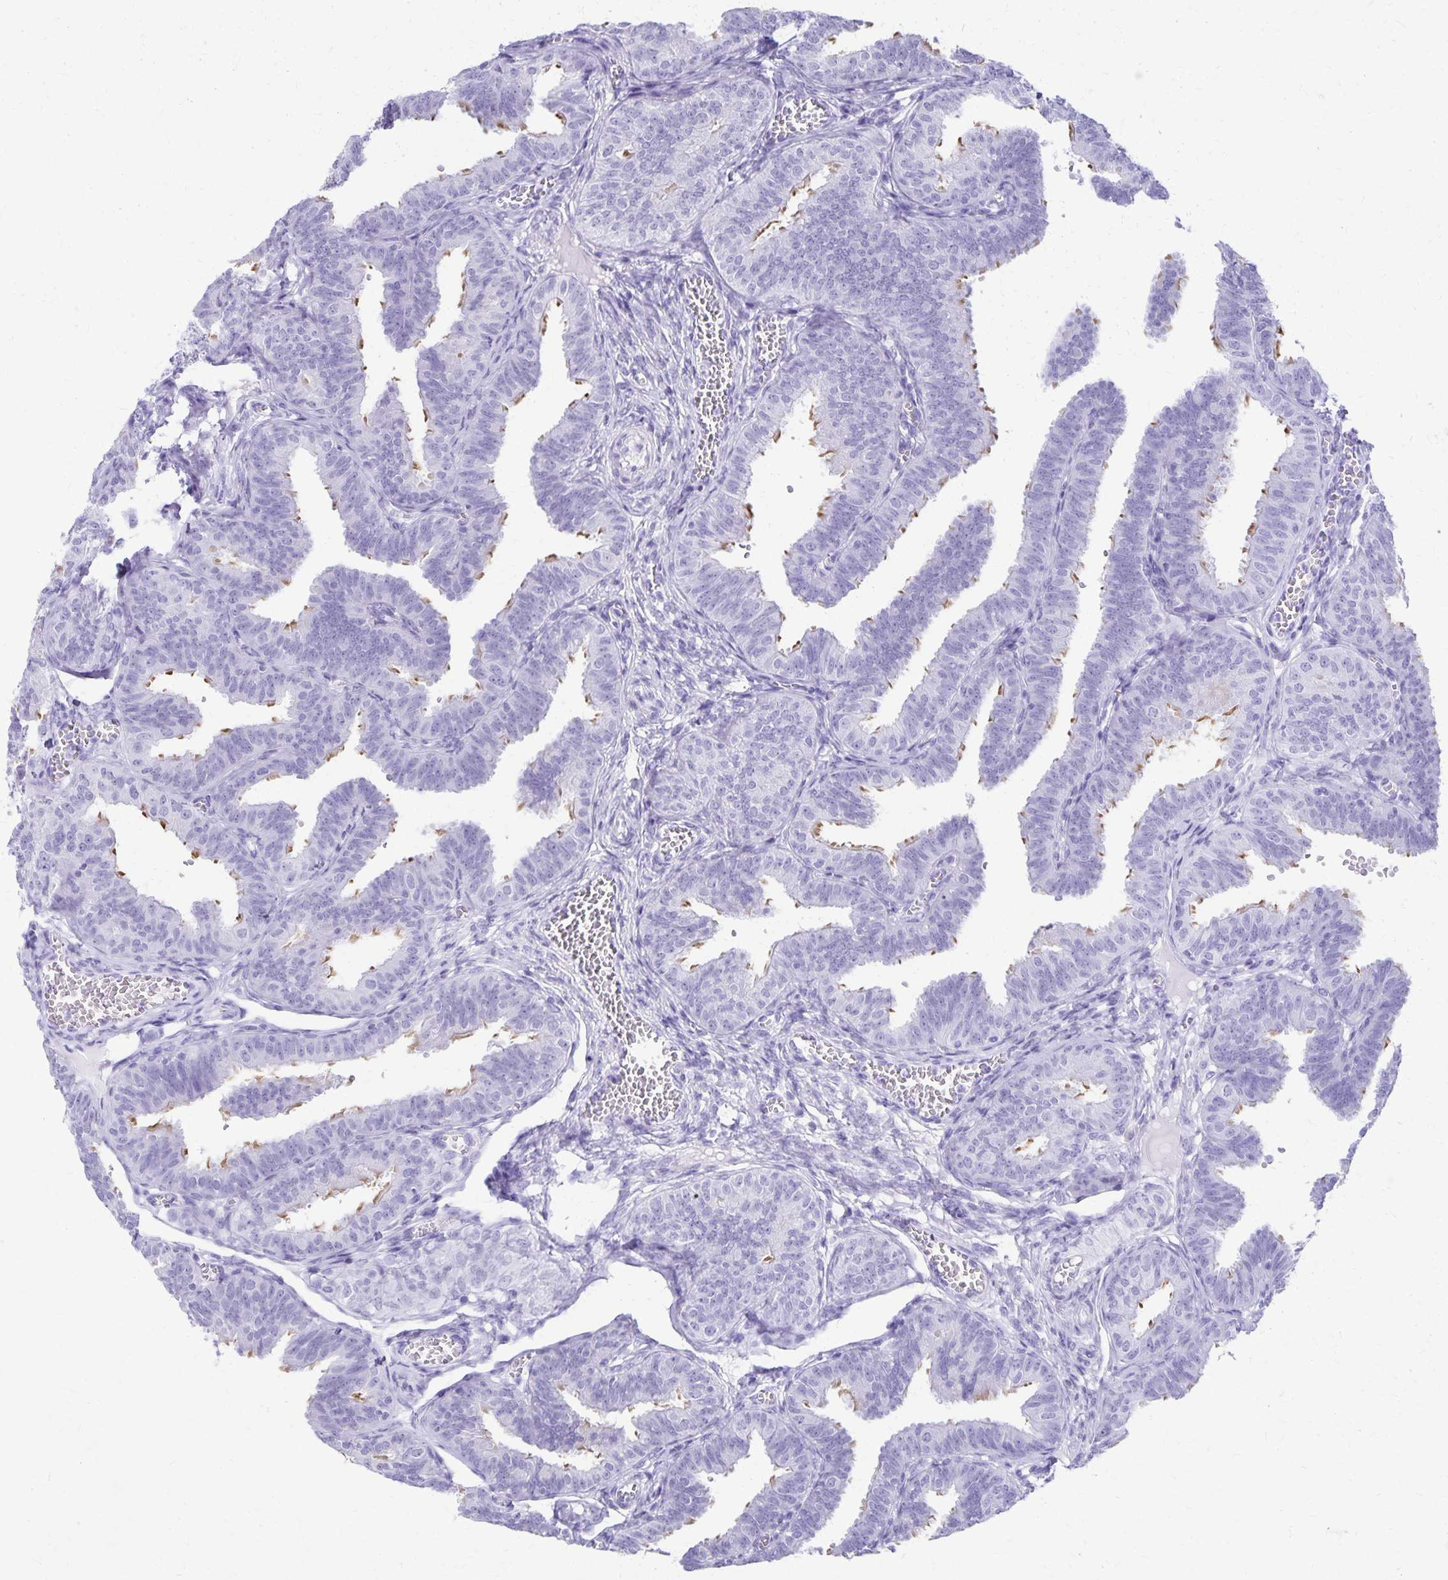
{"staining": {"intensity": "moderate", "quantity": "<25%", "location": "cytoplasmic/membranous"}, "tissue": "fallopian tube", "cell_type": "Glandular cells", "image_type": "normal", "snomed": [{"axis": "morphology", "description": "Normal tissue, NOS"}, {"axis": "topography", "description": "Fallopian tube"}], "caption": "Glandular cells exhibit moderate cytoplasmic/membranous expression in approximately <25% of cells in benign fallopian tube.", "gene": "DEFA5", "patient": {"sex": "female", "age": 25}}